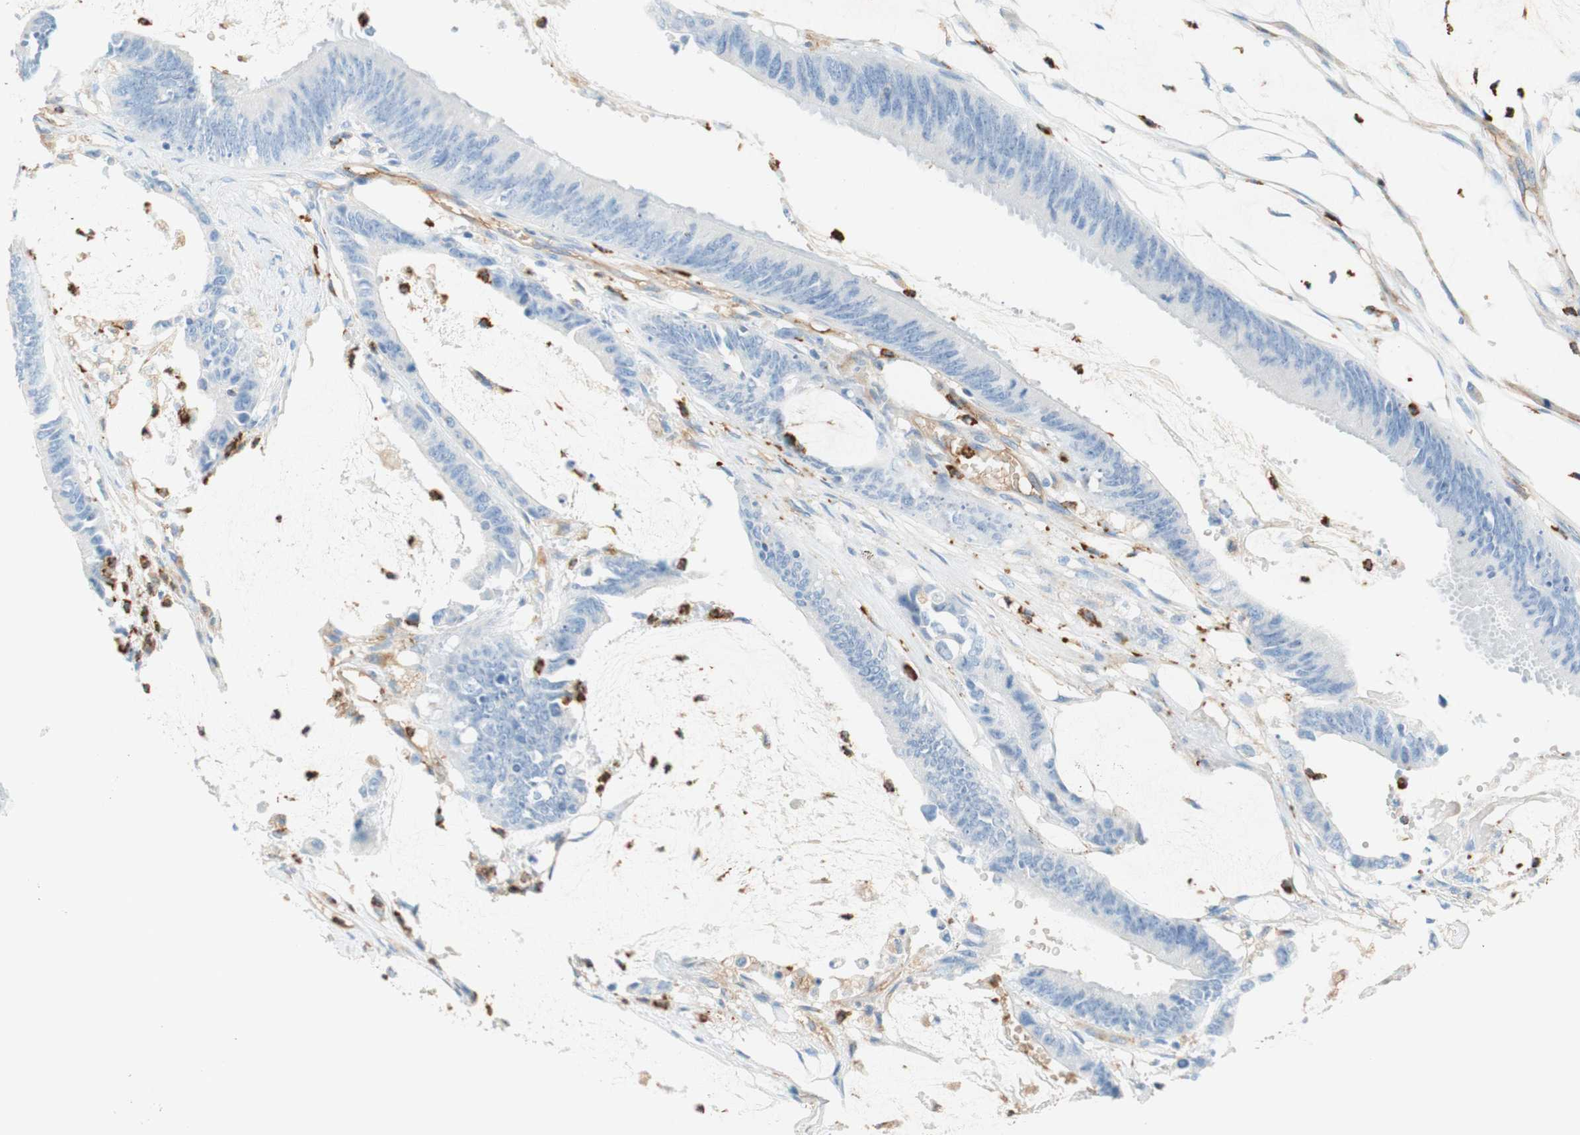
{"staining": {"intensity": "negative", "quantity": "none", "location": "none"}, "tissue": "colorectal cancer", "cell_type": "Tumor cells", "image_type": "cancer", "snomed": [{"axis": "morphology", "description": "Adenocarcinoma, NOS"}, {"axis": "topography", "description": "Rectum"}], "caption": "Immunohistochemistry image of neoplastic tissue: colorectal adenocarcinoma stained with DAB (3,3'-diaminobenzidine) reveals no significant protein staining in tumor cells.", "gene": "STOM", "patient": {"sex": "female", "age": 66}}